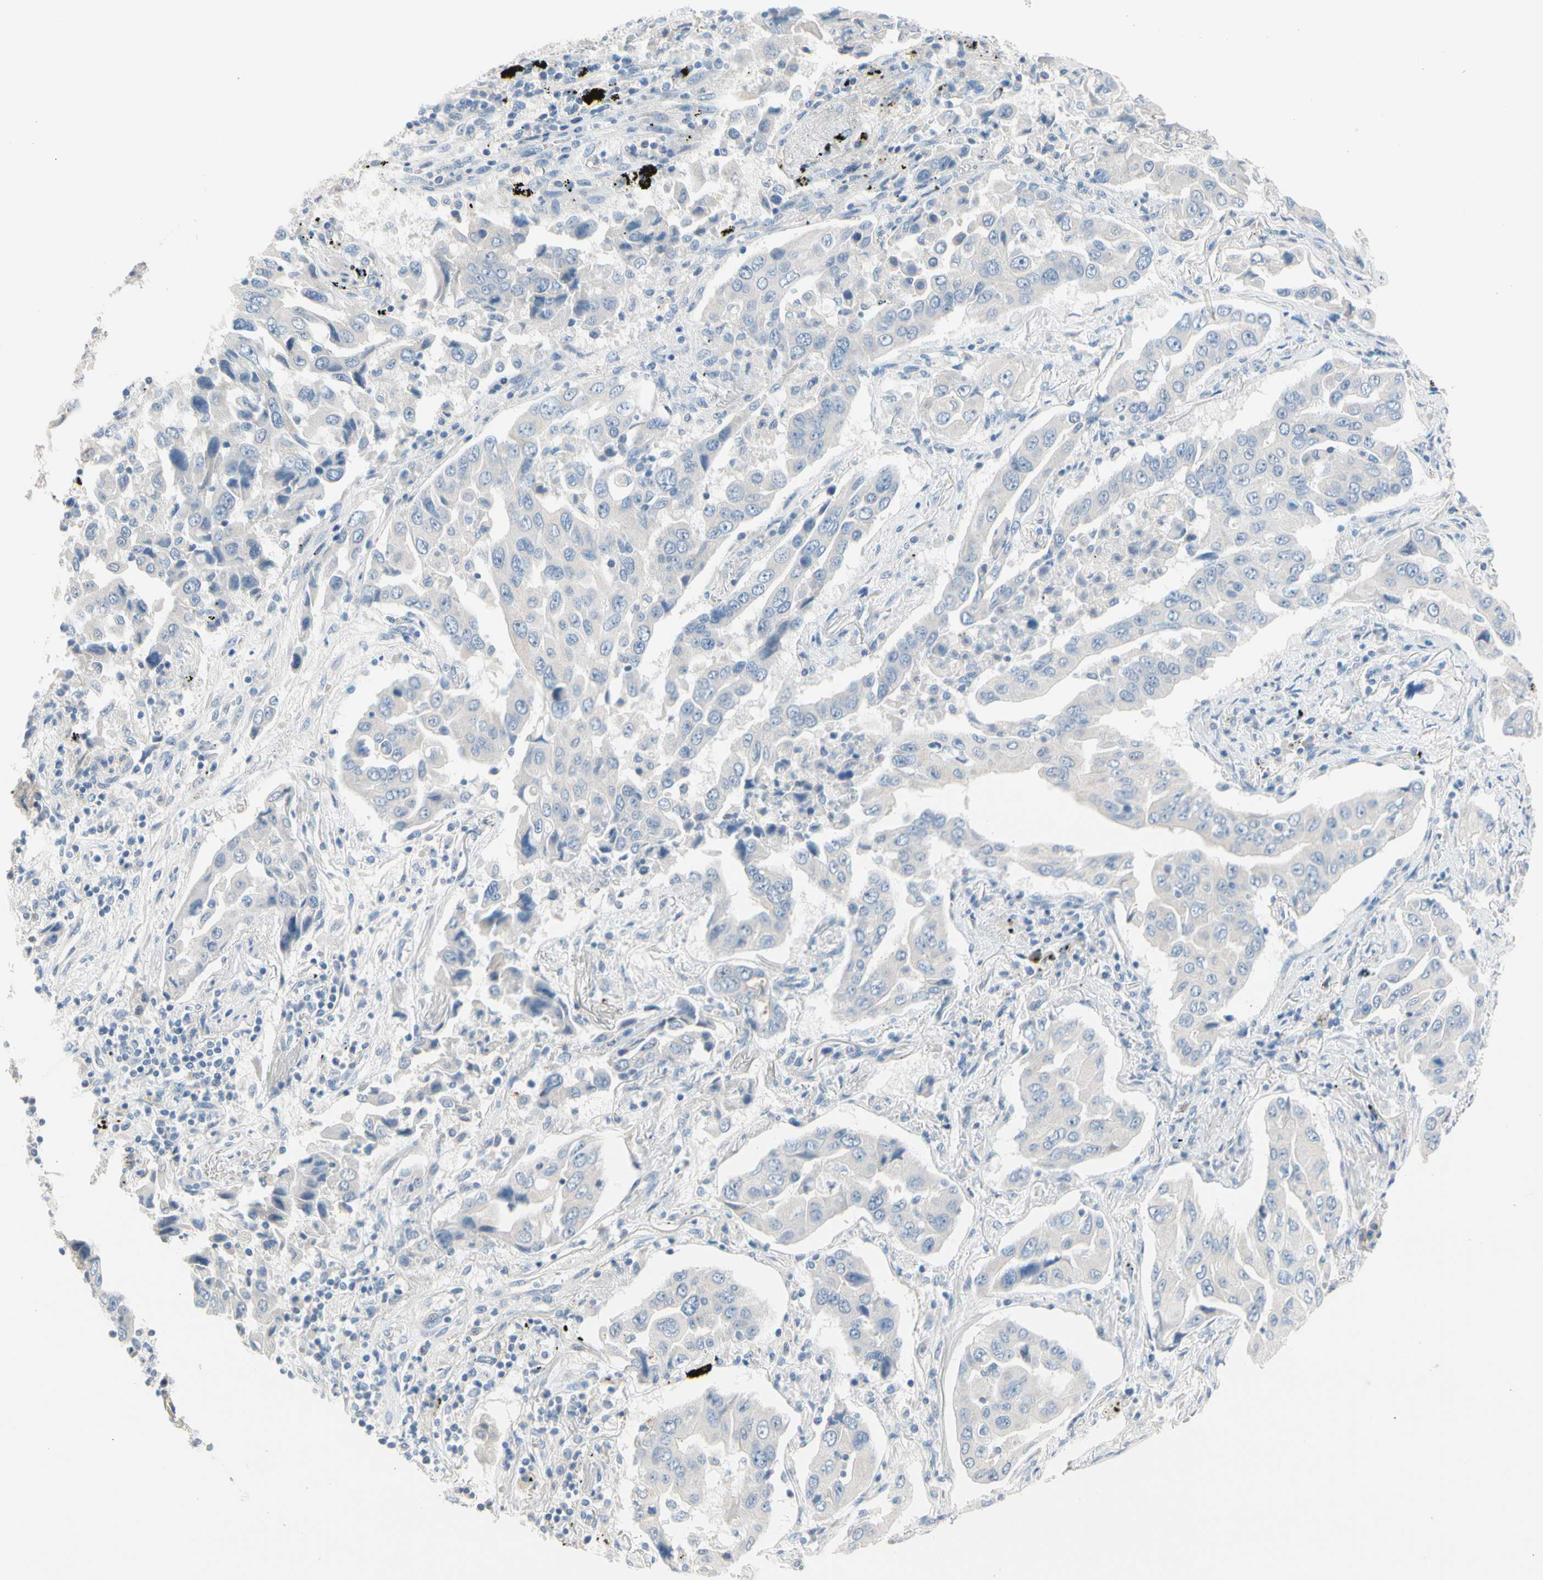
{"staining": {"intensity": "negative", "quantity": "none", "location": "none"}, "tissue": "lung cancer", "cell_type": "Tumor cells", "image_type": "cancer", "snomed": [{"axis": "morphology", "description": "Adenocarcinoma, NOS"}, {"axis": "topography", "description": "Lung"}], "caption": "An immunohistochemistry (IHC) micrograph of lung adenocarcinoma is shown. There is no staining in tumor cells of lung adenocarcinoma. The staining was performed using DAB to visualize the protein expression in brown, while the nuclei were stained in blue with hematoxylin (Magnification: 20x).", "gene": "MARK1", "patient": {"sex": "female", "age": 65}}